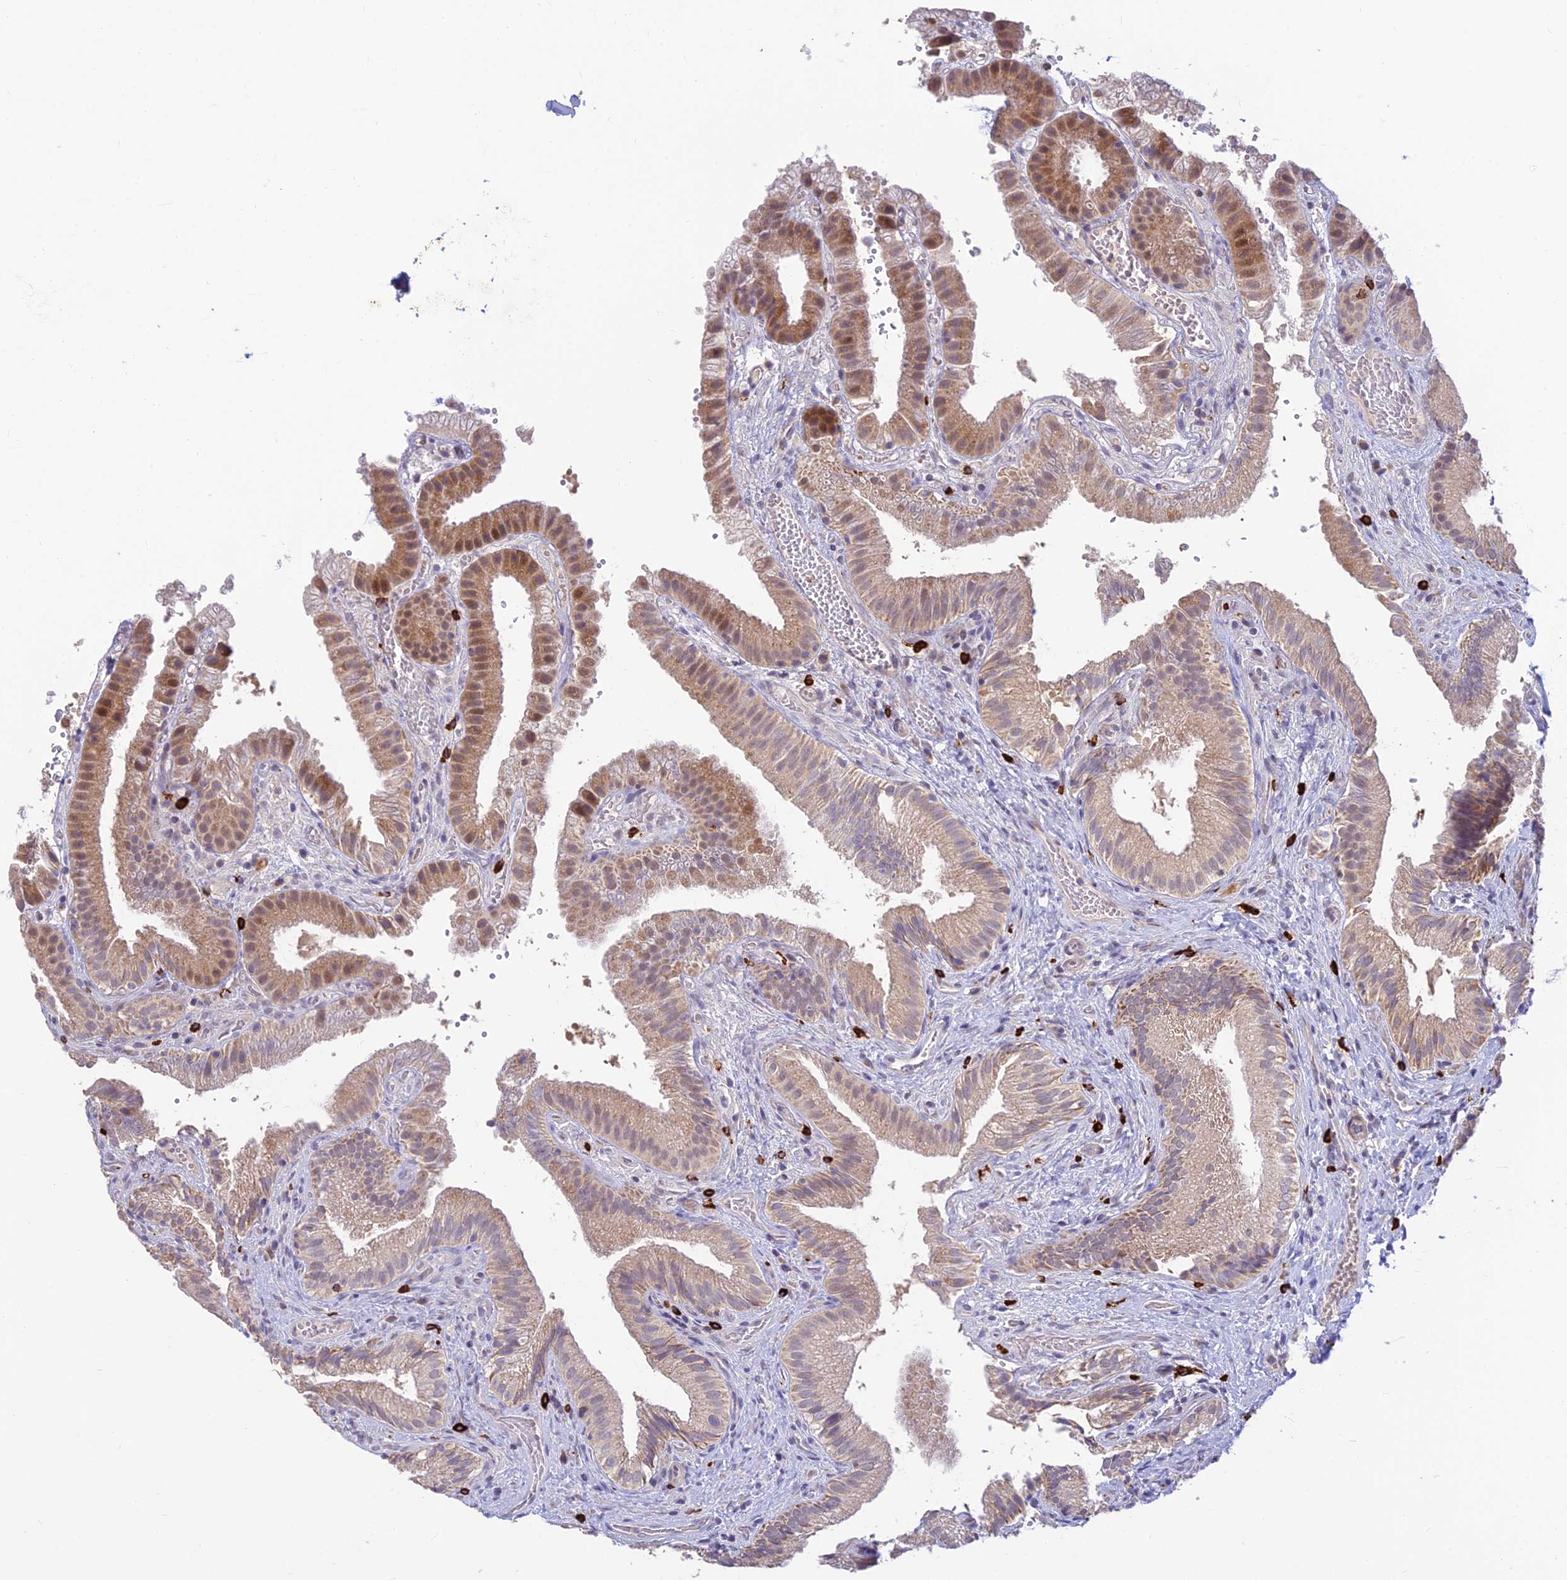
{"staining": {"intensity": "moderate", "quantity": ">75%", "location": "cytoplasmic/membranous,nuclear"}, "tissue": "gallbladder", "cell_type": "Glandular cells", "image_type": "normal", "snomed": [{"axis": "morphology", "description": "Normal tissue, NOS"}, {"axis": "topography", "description": "Gallbladder"}], "caption": "Immunohistochemistry photomicrograph of benign human gallbladder stained for a protein (brown), which shows medium levels of moderate cytoplasmic/membranous,nuclear expression in about >75% of glandular cells.", "gene": "ASPDH", "patient": {"sex": "female", "age": 30}}